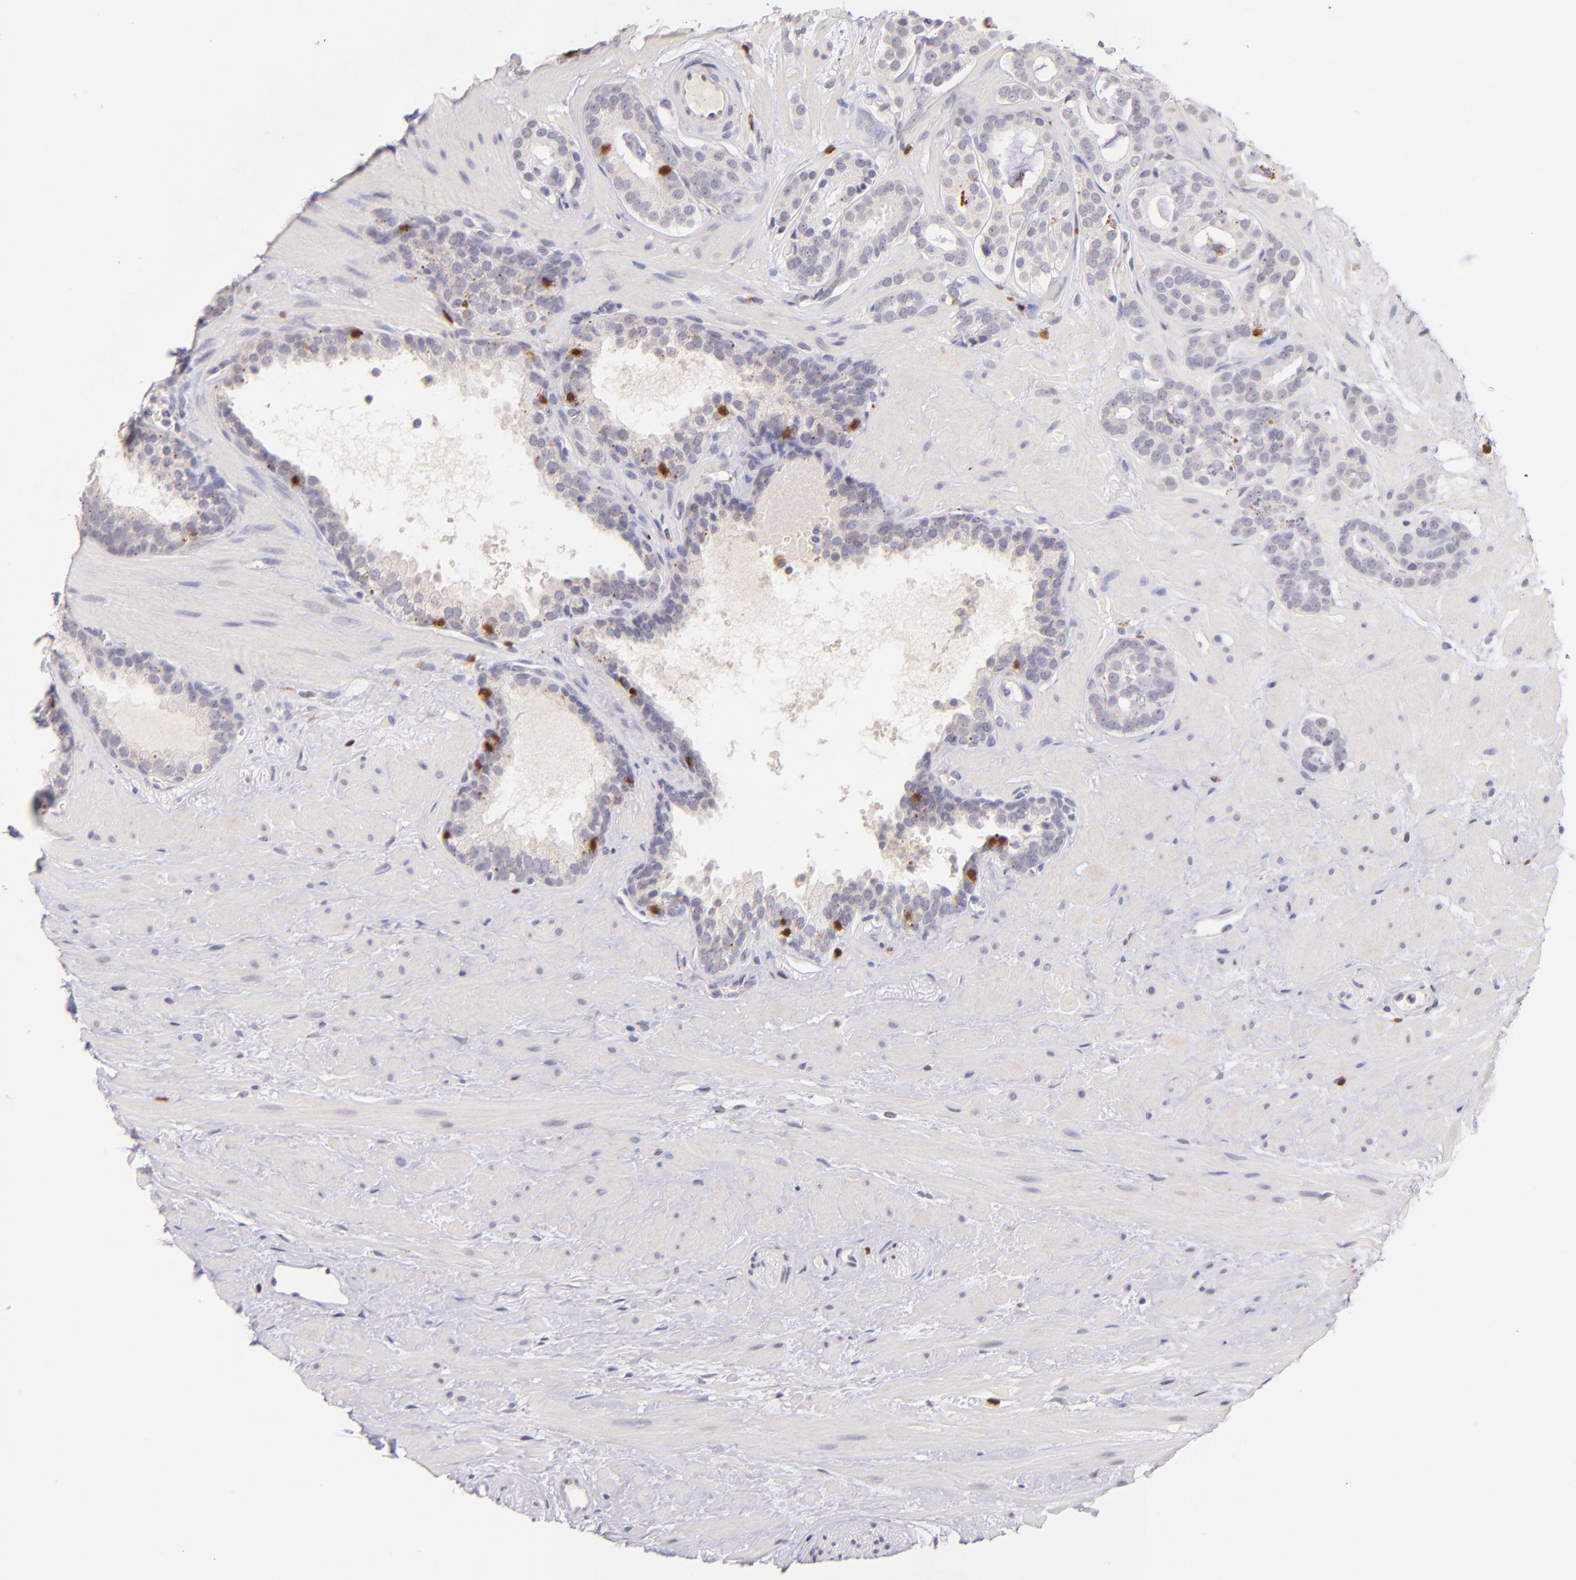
{"staining": {"intensity": "negative", "quantity": "none", "location": "none"}, "tissue": "prostate cancer", "cell_type": "Tumor cells", "image_type": "cancer", "snomed": [{"axis": "morphology", "description": "Adenocarcinoma, Low grade"}, {"axis": "topography", "description": "Prostate"}], "caption": "Tumor cells are negative for protein expression in human prostate cancer (adenocarcinoma (low-grade)).", "gene": "ZAP70", "patient": {"sex": "male", "age": 57}}